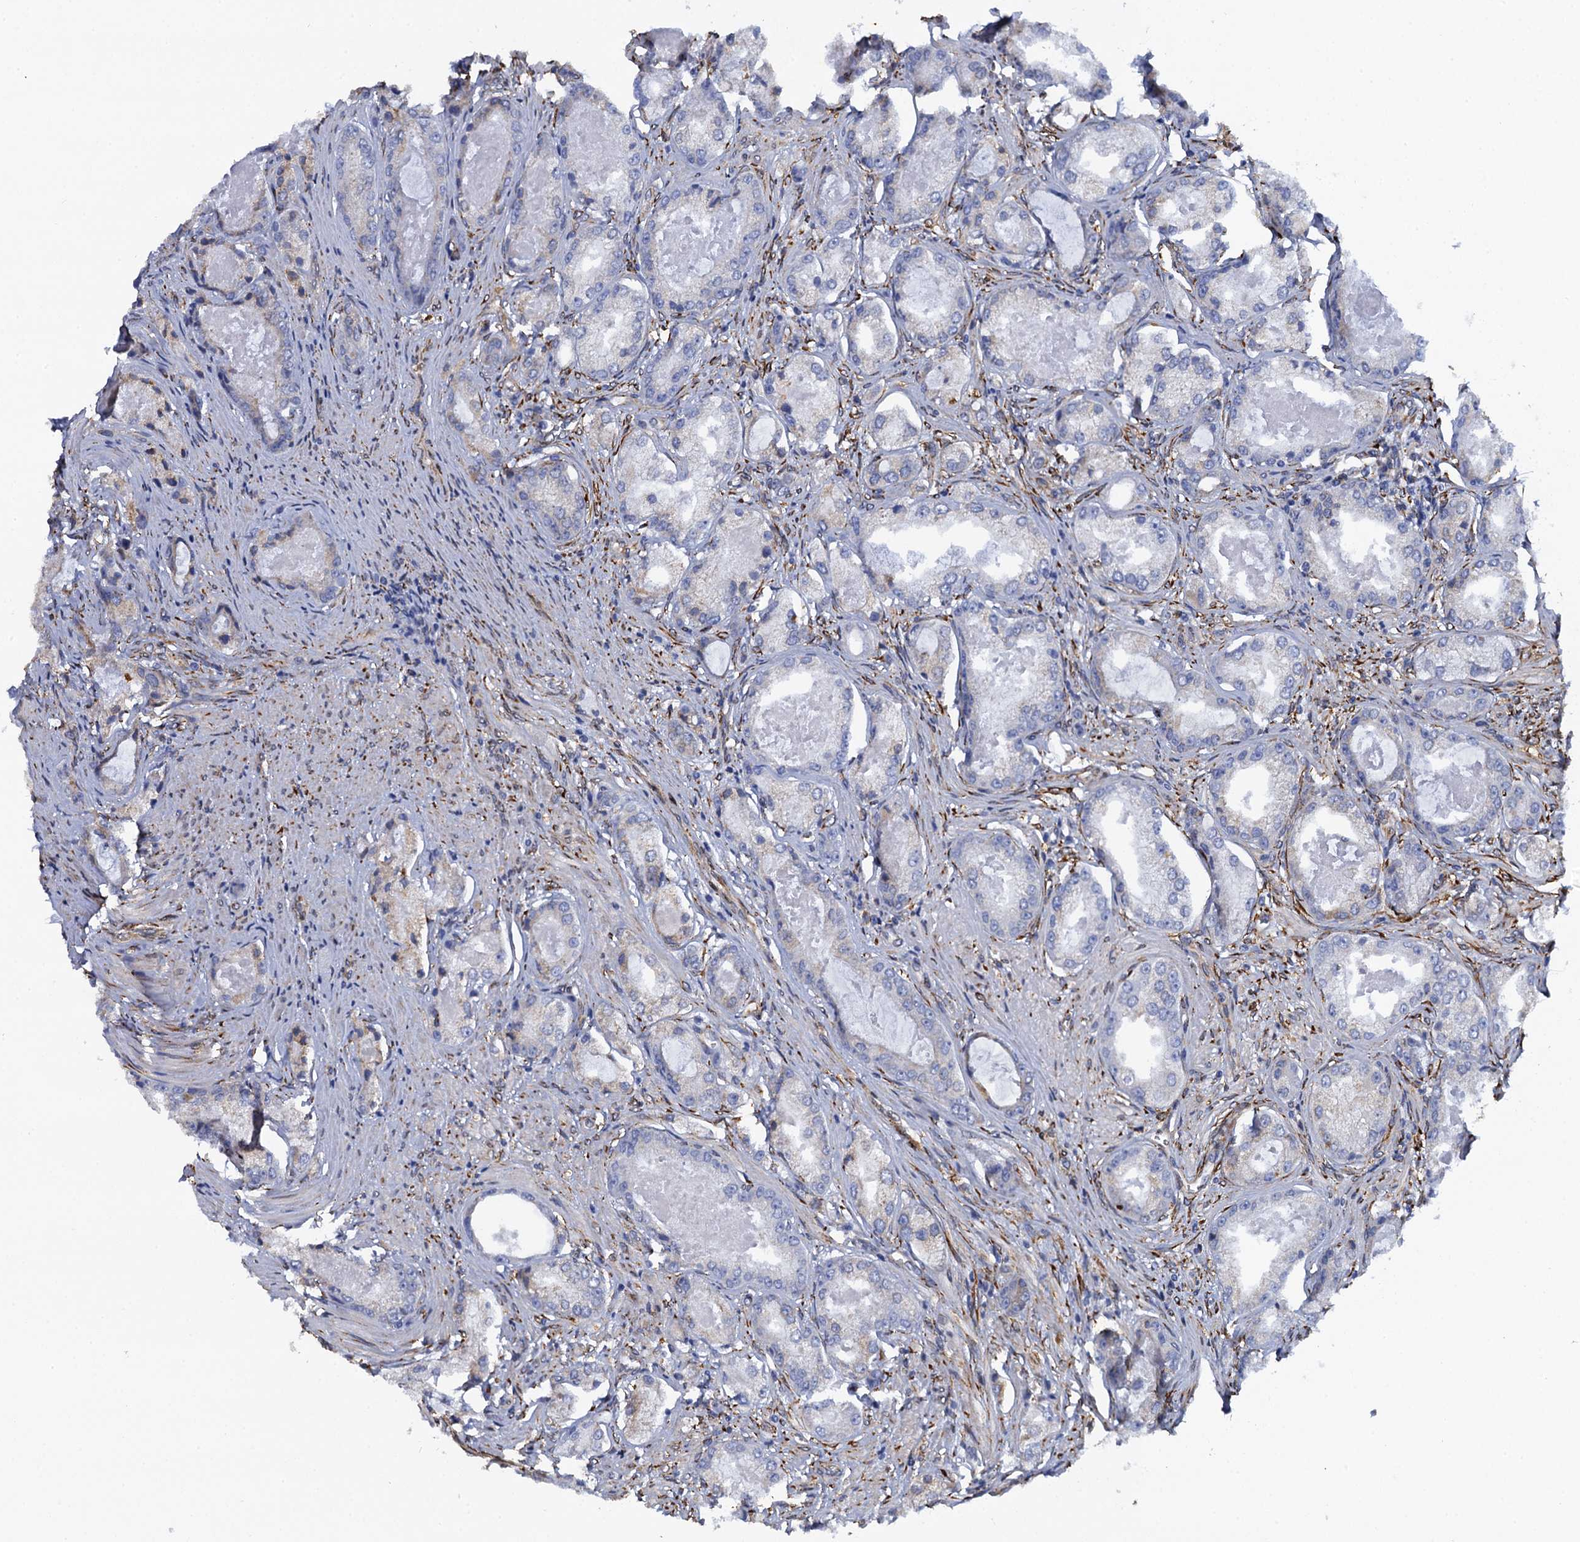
{"staining": {"intensity": "negative", "quantity": "none", "location": "none"}, "tissue": "prostate cancer", "cell_type": "Tumor cells", "image_type": "cancer", "snomed": [{"axis": "morphology", "description": "Adenocarcinoma, Low grade"}, {"axis": "topography", "description": "Prostate"}], "caption": "A high-resolution image shows immunohistochemistry (IHC) staining of prostate cancer (low-grade adenocarcinoma), which displays no significant positivity in tumor cells.", "gene": "POGLUT3", "patient": {"sex": "male", "age": 68}}